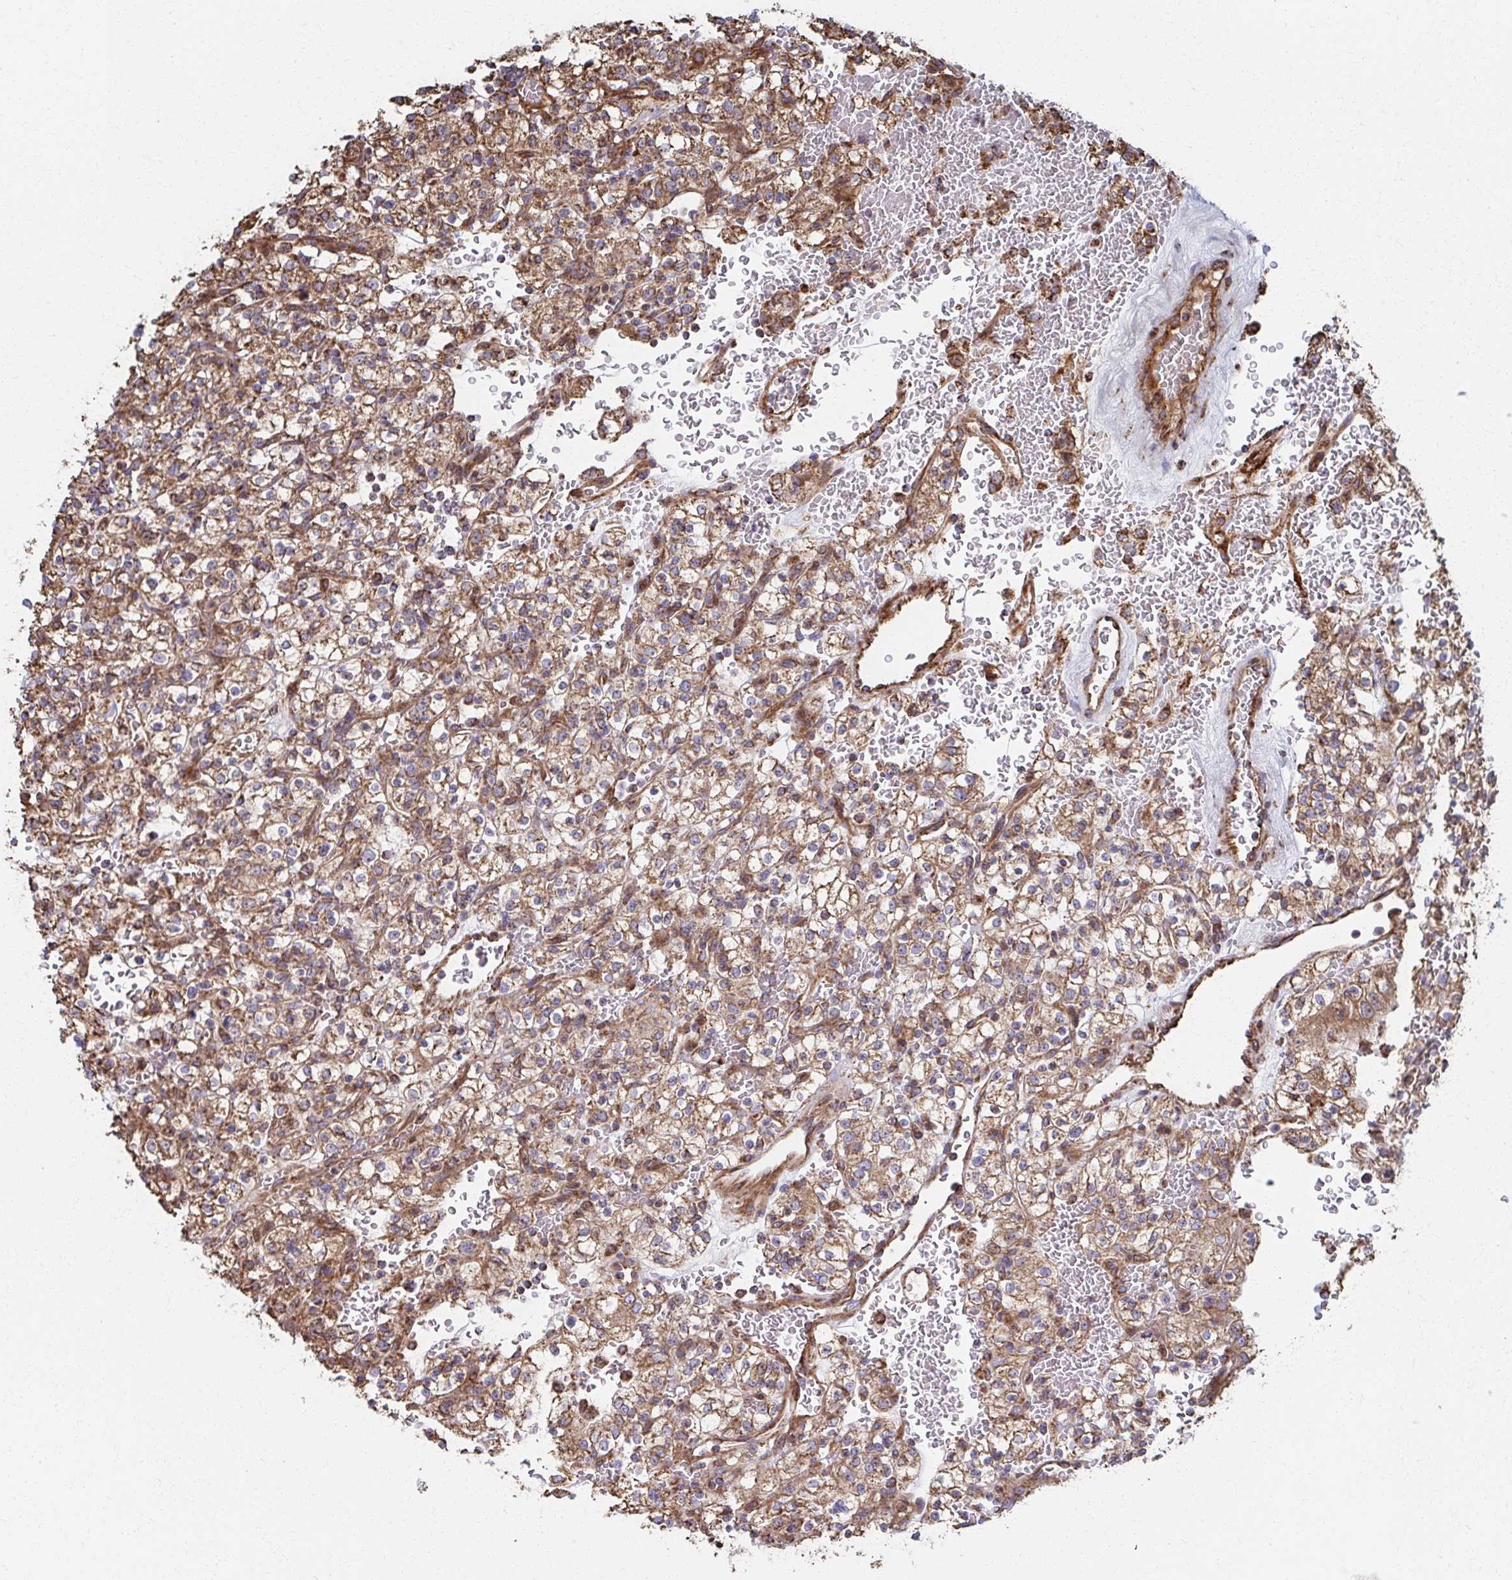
{"staining": {"intensity": "moderate", "quantity": ">75%", "location": "cytoplasmic/membranous"}, "tissue": "renal cancer", "cell_type": "Tumor cells", "image_type": "cancer", "snomed": [{"axis": "morphology", "description": "Normal tissue, NOS"}, {"axis": "morphology", "description": "Adenocarcinoma, NOS"}, {"axis": "topography", "description": "Kidney"}], "caption": "IHC micrograph of adenocarcinoma (renal) stained for a protein (brown), which shows medium levels of moderate cytoplasmic/membranous positivity in about >75% of tumor cells.", "gene": "SAT1", "patient": {"sex": "female", "age": 72}}